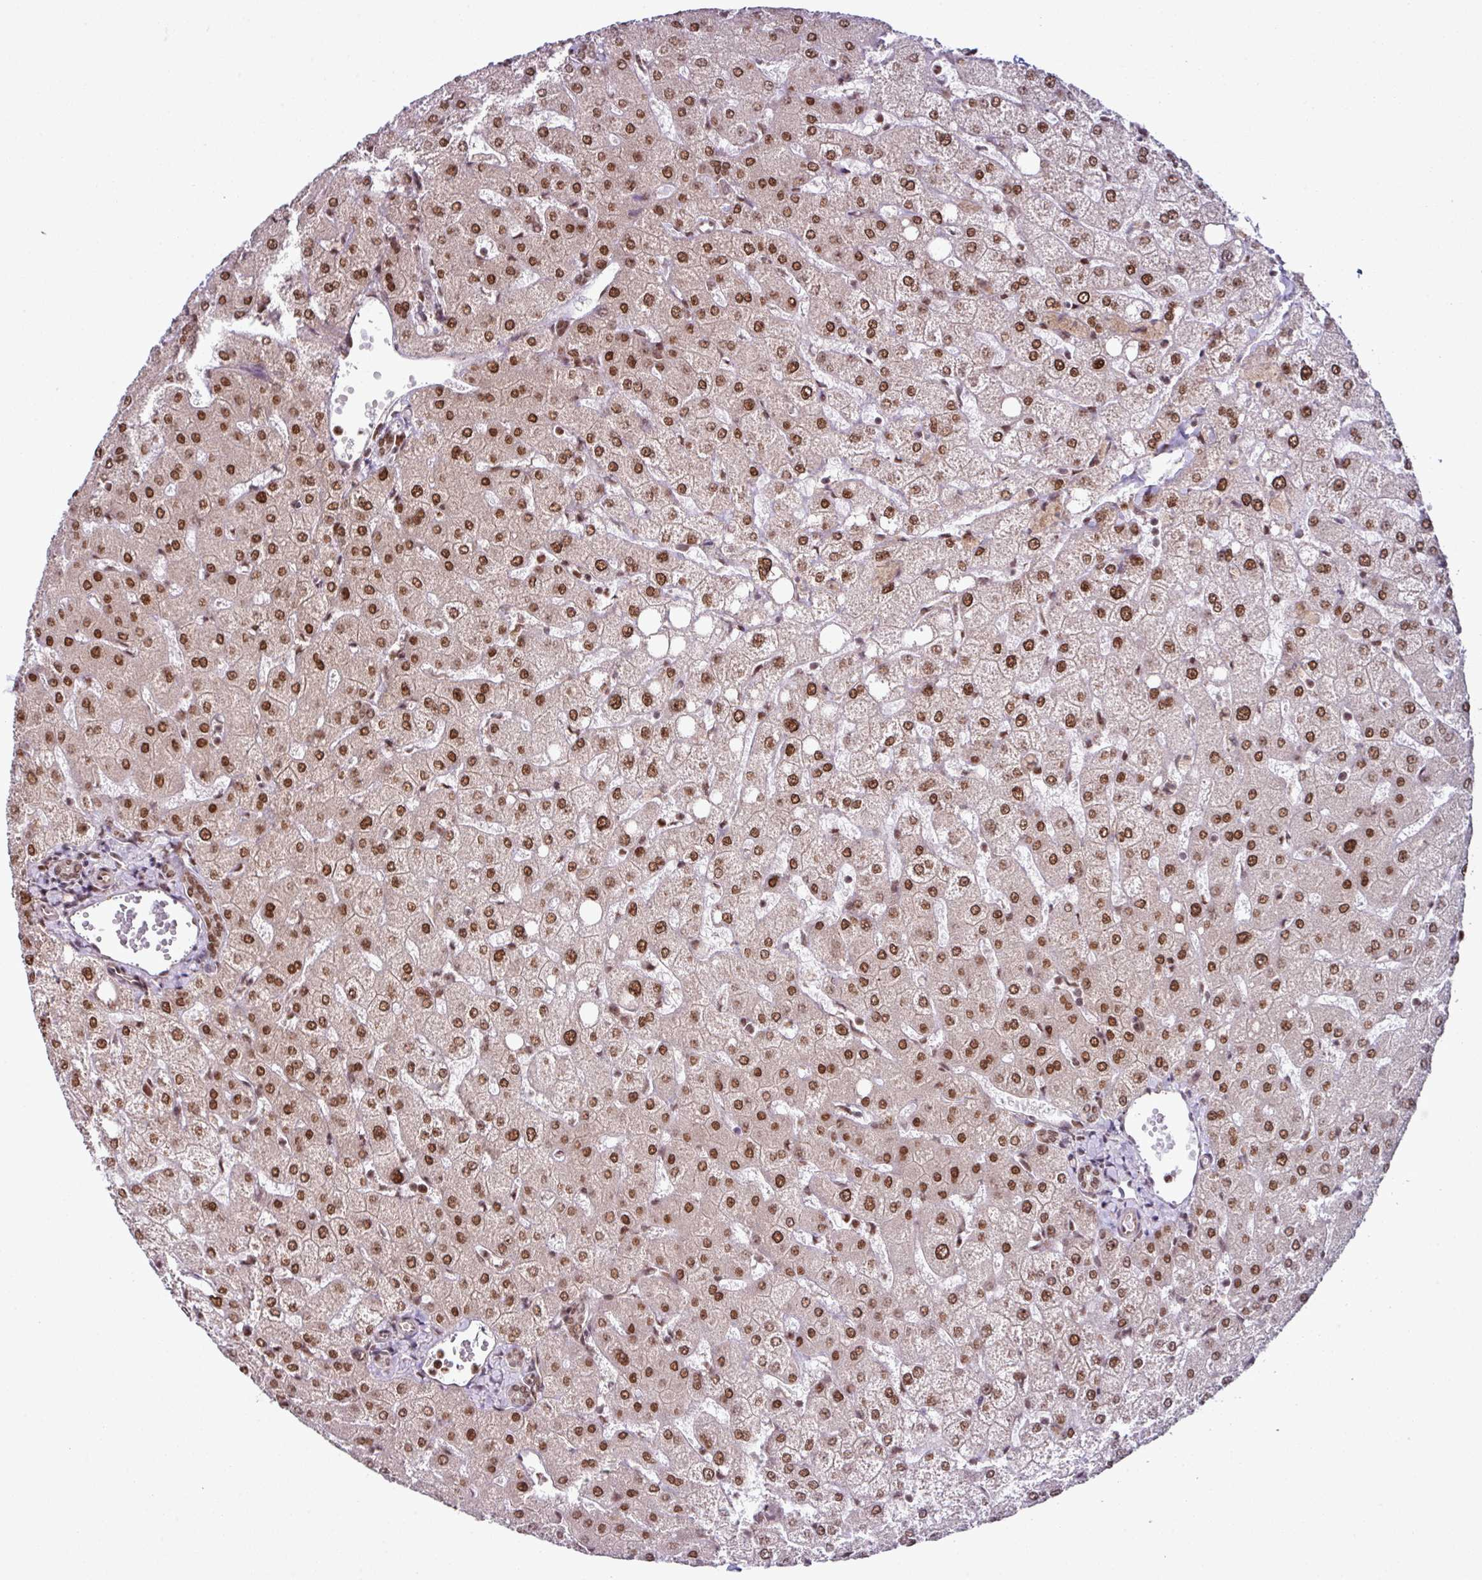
{"staining": {"intensity": "moderate", "quantity": "25%-75%", "location": "nuclear"}, "tissue": "liver", "cell_type": "Cholangiocytes", "image_type": "normal", "snomed": [{"axis": "morphology", "description": "Normal tissue, NOS"}, {"axis": "topography", "description": "Liver"}], "caption": "DAB (3,3'-diaminobenzidine) immunohistochemical staining of benign liver displays moderate nuclear protein staining in approximately 25%-75% of cholangiocytes.", "gene": "MORF4L2", "patient": {"sex": "female", "age": 54}}